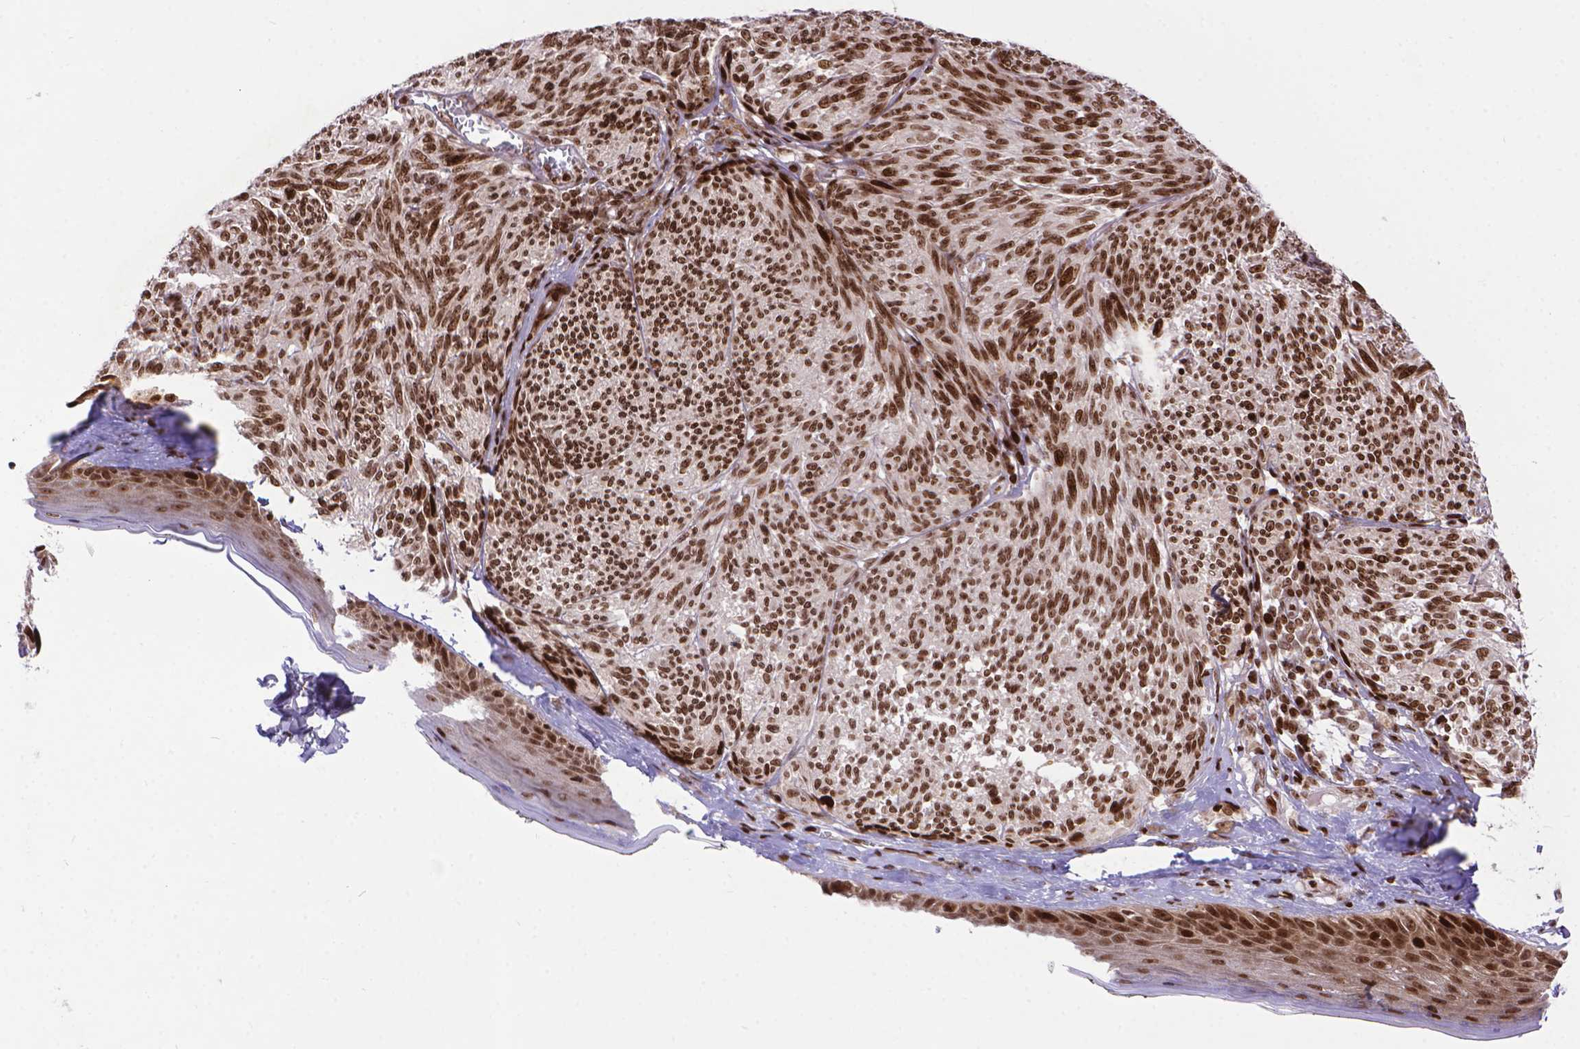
{"staining": {"intensity": "strong", "quantity": ">75%", "location": "nuclear"}, "tissue": "melanoma", "cell_type": "Tumor cells", "image_type": "cancer", "snomed": [{"axis": "morphology", "description": "Malignant melanoma, NOS"}, {"axis": "topography", "description": "Skin"}], "caption": "High-power microscopy captured an immunohistochemistry photomicrograph of malignant melanoma, revealing strong nuclear staining in approximately >75% of tumor cells.", "gene": "AMER1", "patient": {"sex": "male", "age": 79}}